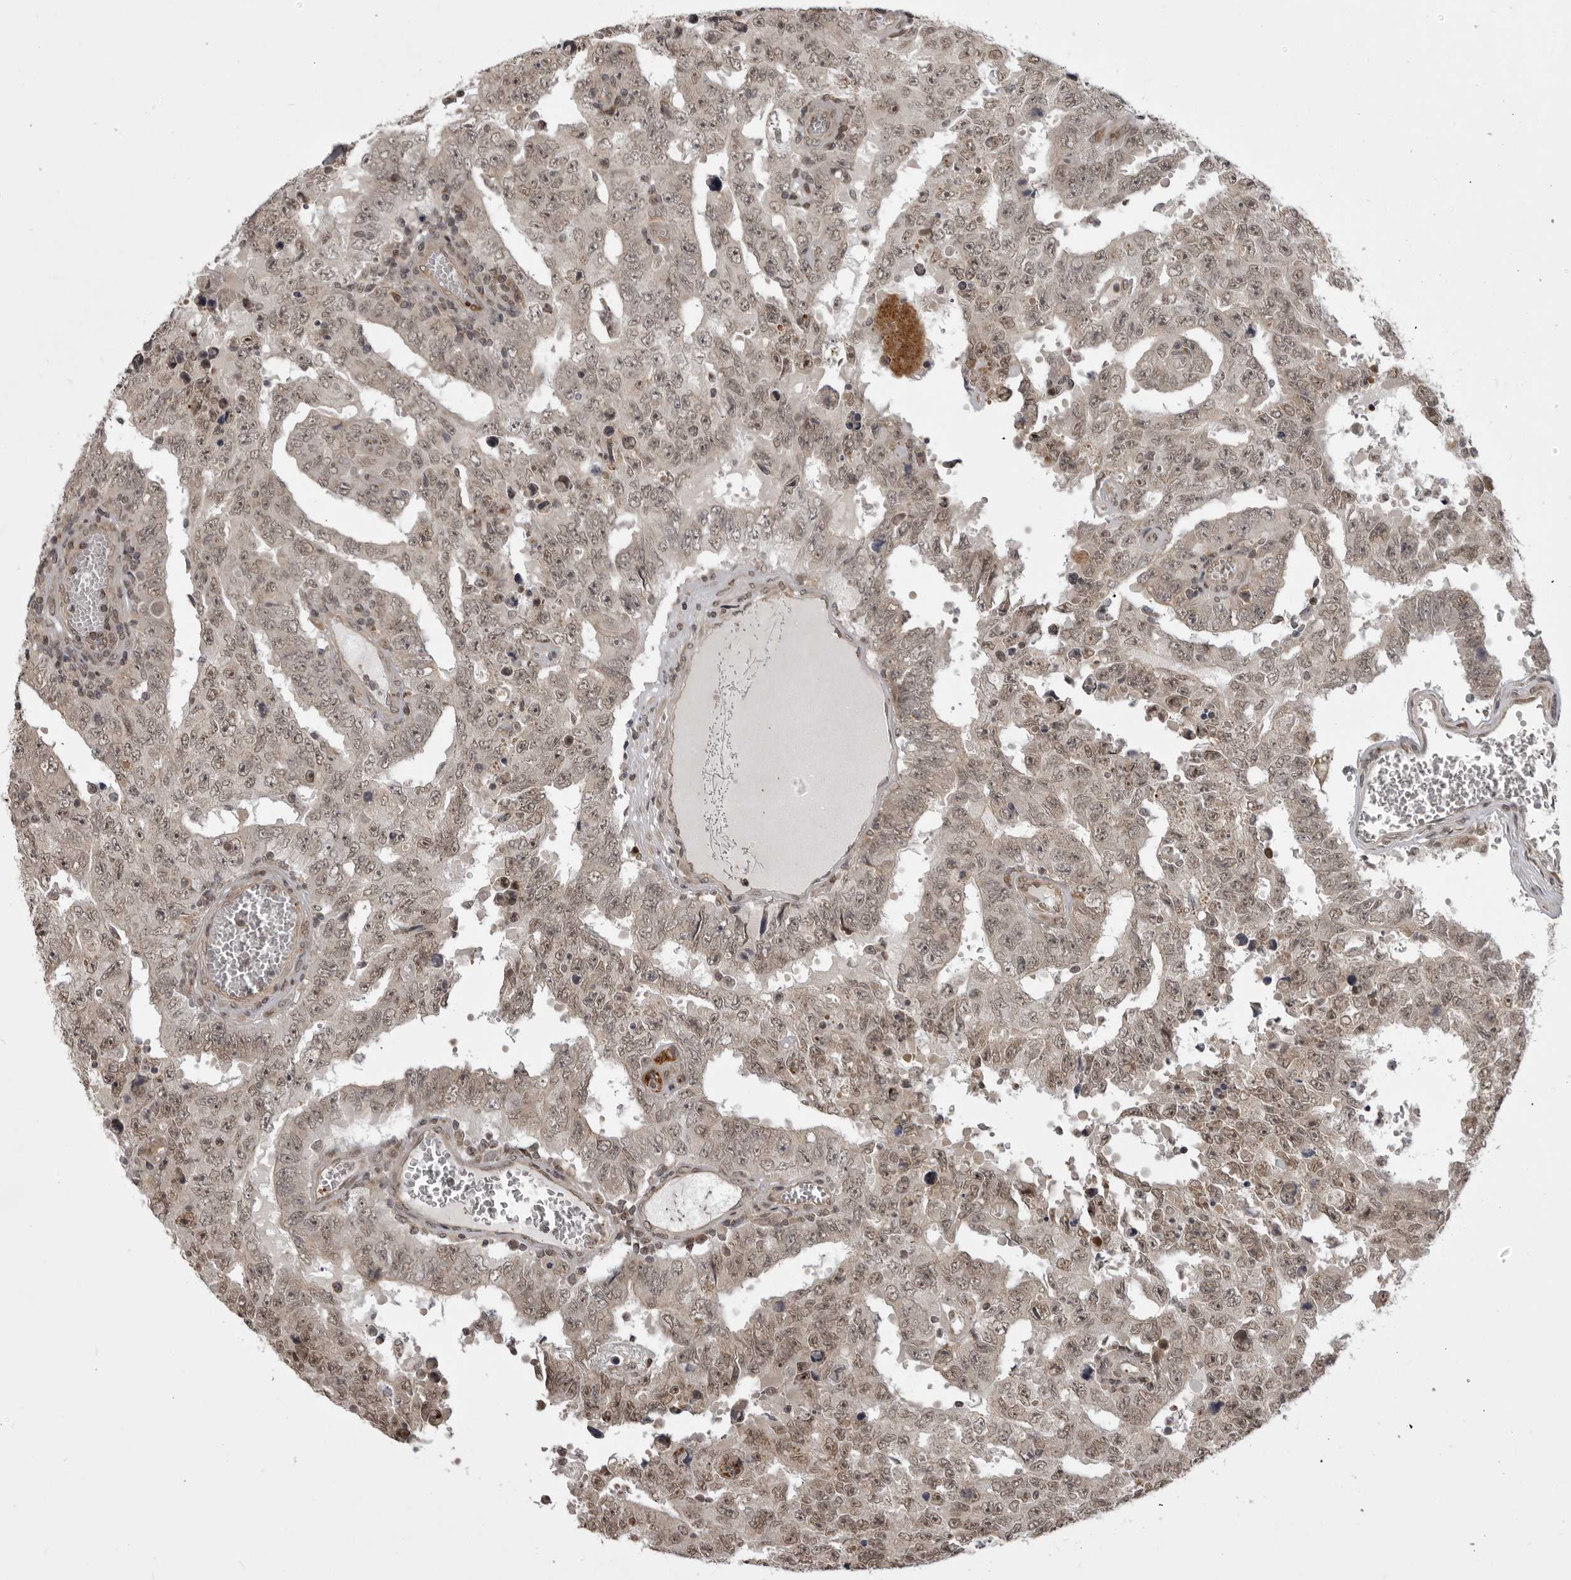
{"staining": {"intensity": "moderate", "quantity": ">75%", "location": "cytoplasmic/membranous,nuclear"}, "tissue": "testis cancer", "cell_type": "Tumor cells", "image_type": "cancer", "snomed": [{"axis": "morphology", "description": "Carcinoma, Embryonal, NOS"}, {"axis": "topography", "description": "Testis"}], "caption": "Tumor cells exhibit medium levels of moderate cytoplasmic/membranous and nuclear positivity in about >75% of cells in human testis embryonal carcinoma.", "gene": "C1orf109", "patient": {"sex": "male", "age": 26}}